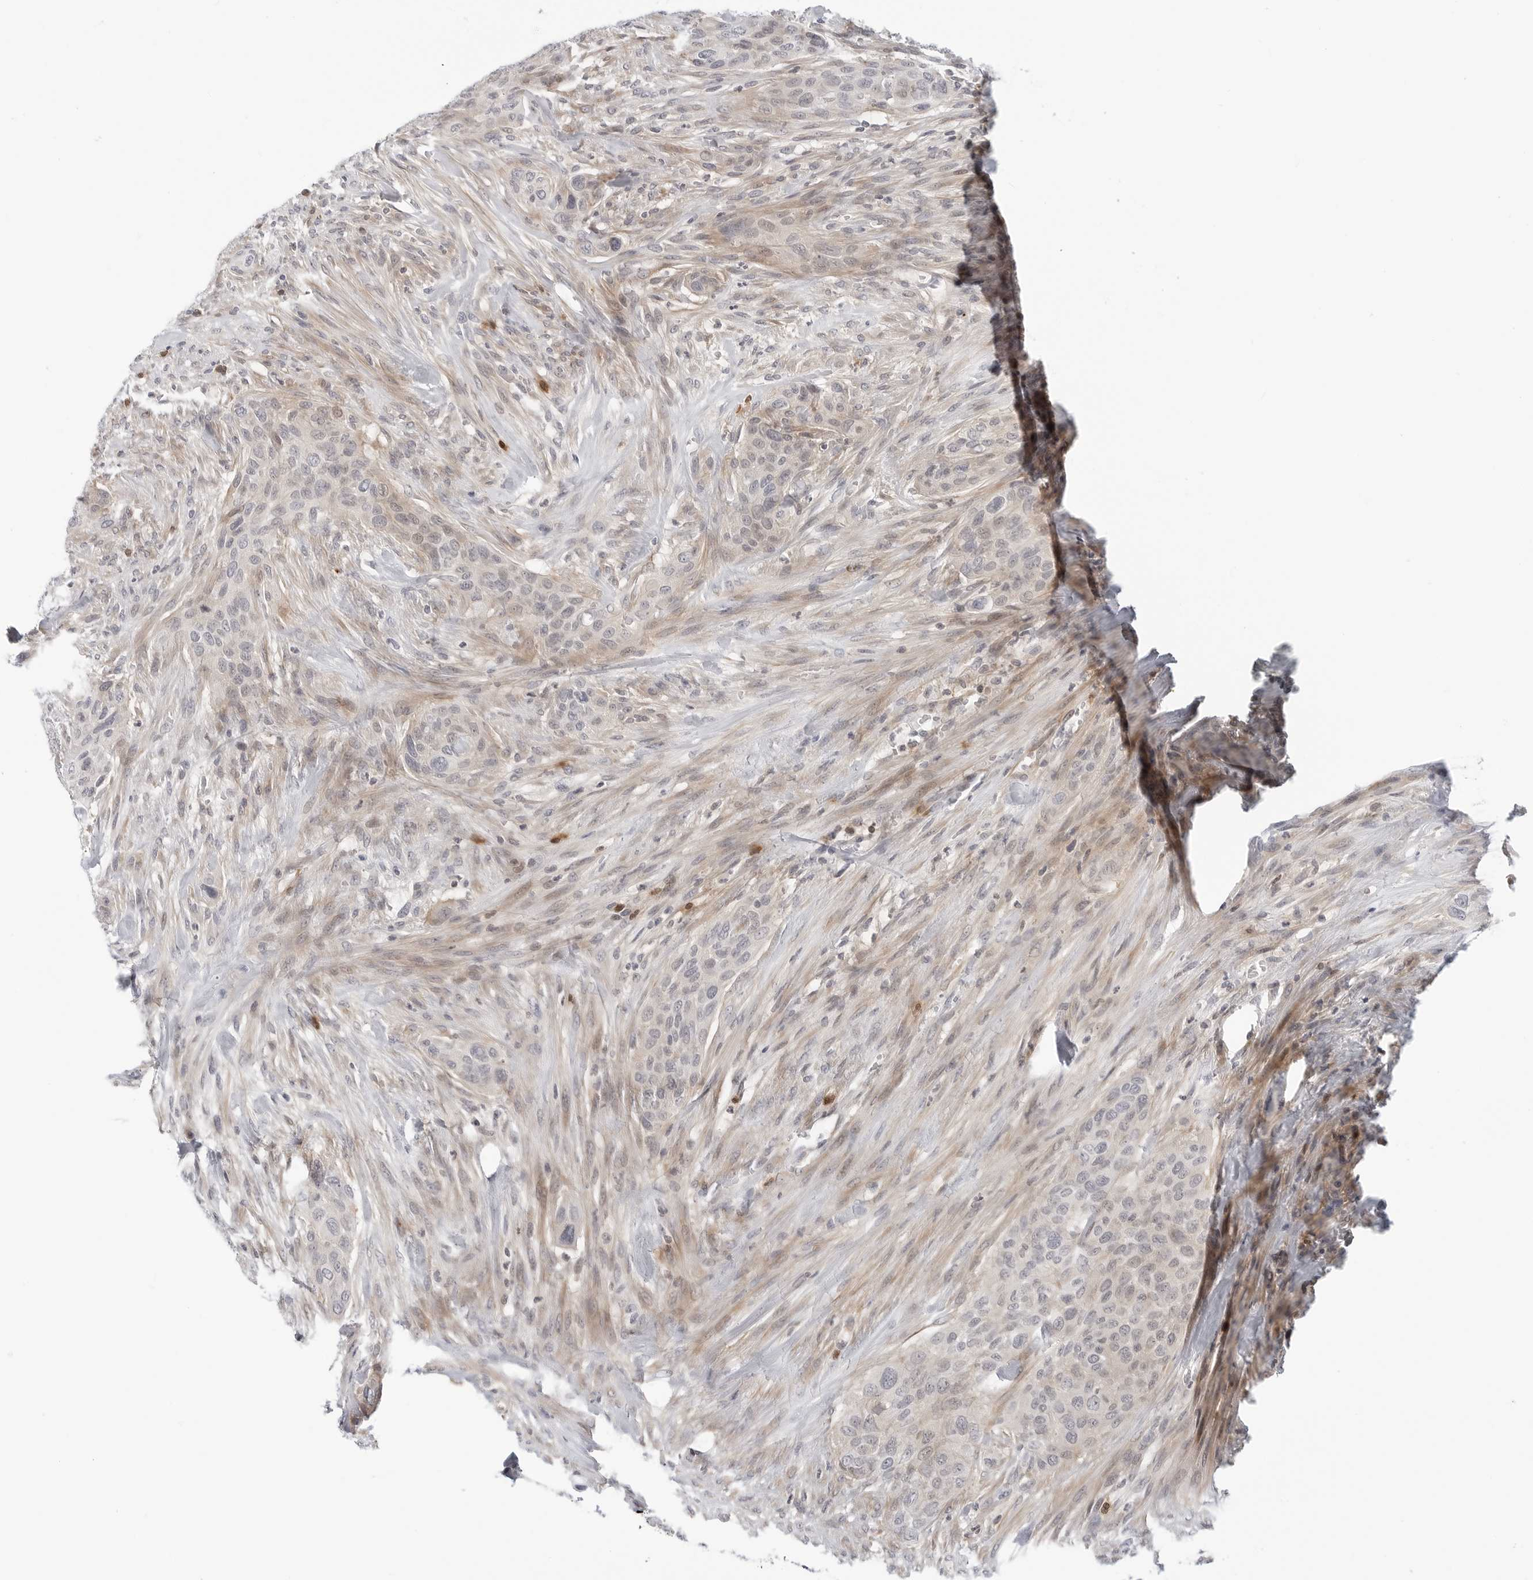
{"staining": {"intensity": "negative", "quantity": "none", "location": "none"}, "tissue": "urothelial cancer", "cell_type": "Tumor cells", "image_type": "cancer", "snomed": [{"axis": "morphology", "description": "Urothelial carcinoma, High grade"}, {"axis": "topography", "description": "Urinary bladder"}], "caption": "Immunohistochemistry of human urothelial cancer shows no expression in tumor cells. The staining was performed using DAB to visualize the protein expression in brown, while the nuclei were stained in blue with hematoxylin (Magnification: 20x).", "gene": "STXBP3", "patient": {"sex": "male", "age": 35}}